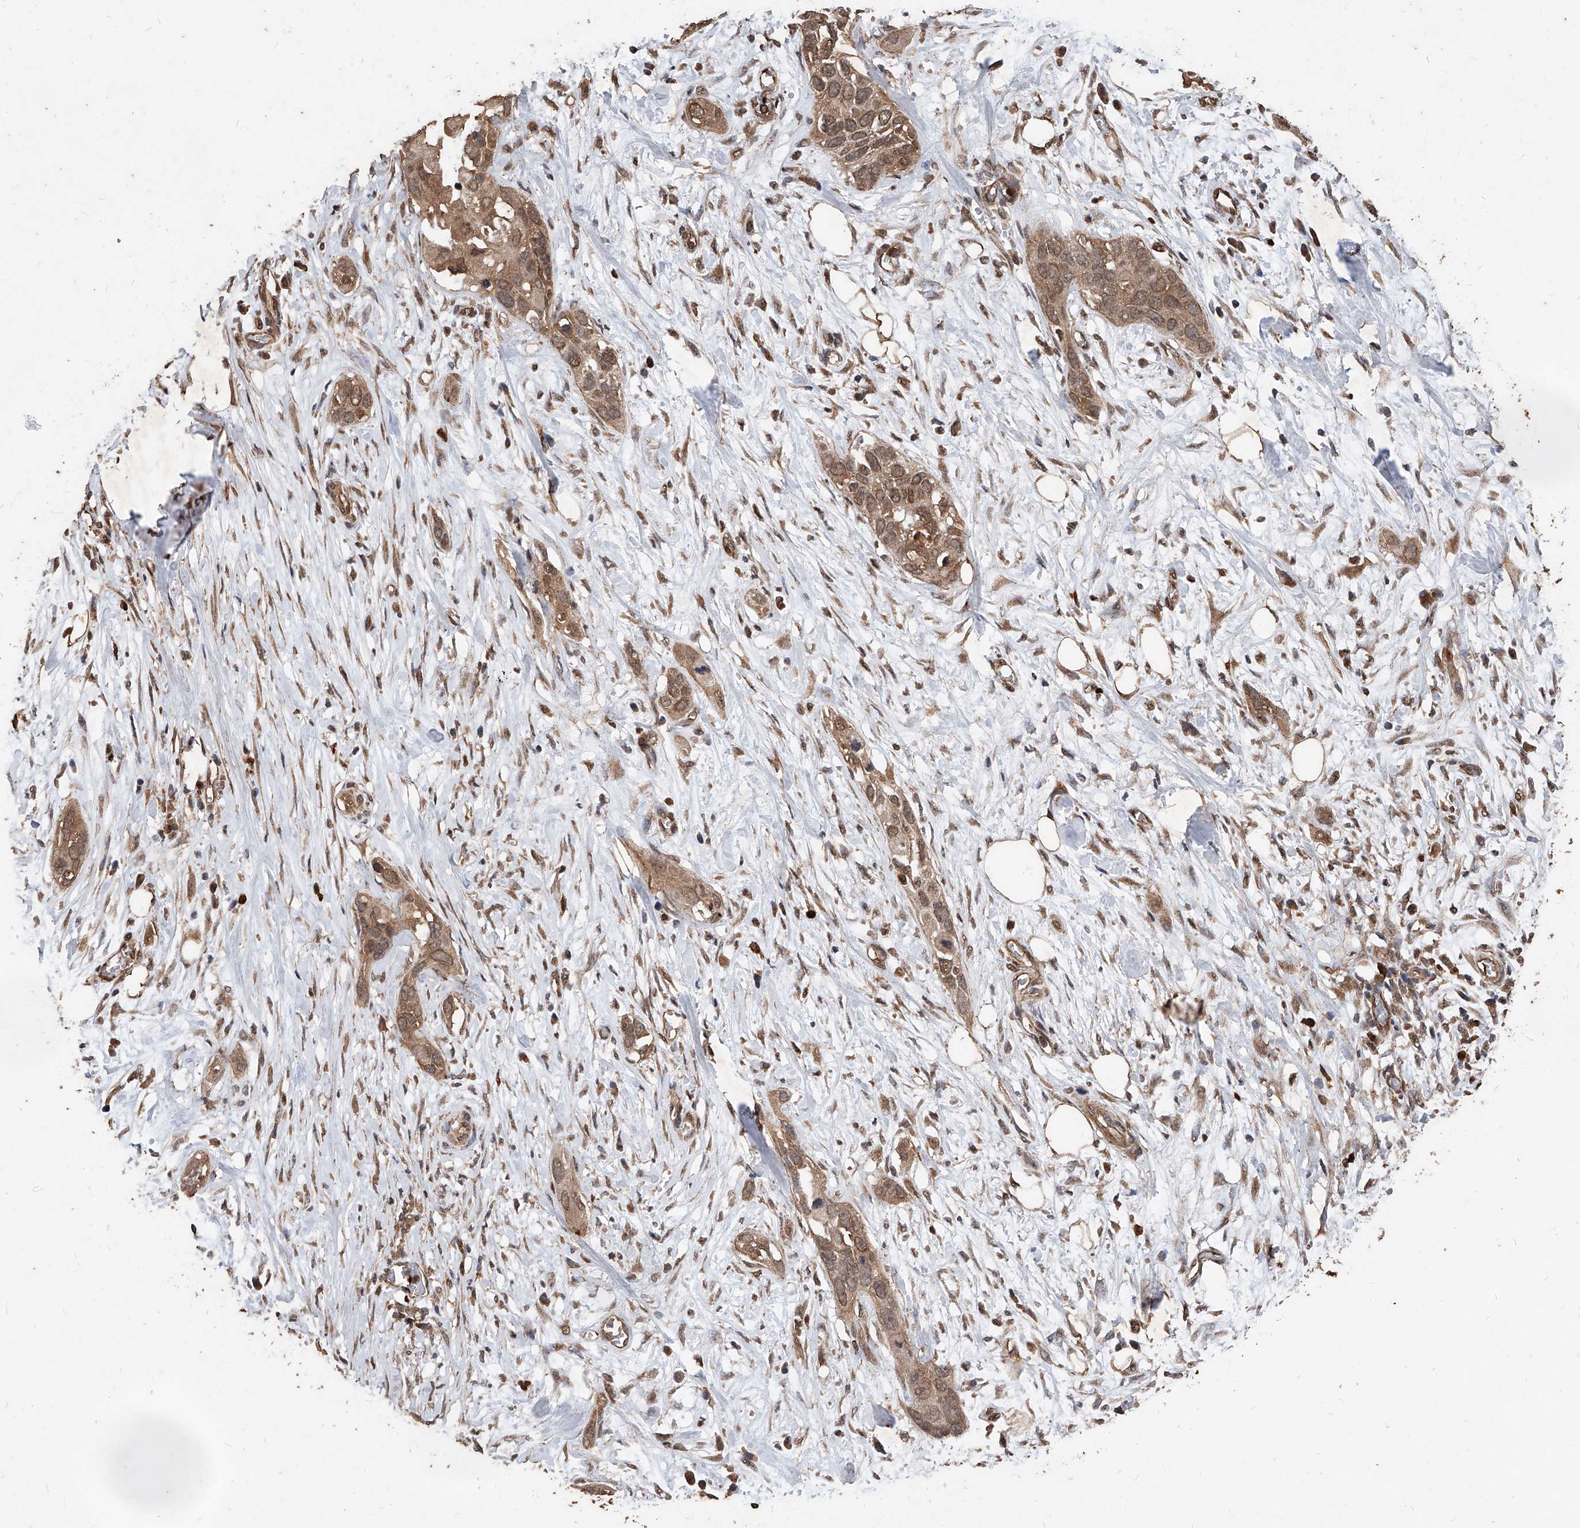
{"staining": {"intensity": "moderate", "quantity": ">75%", "location": "cytoplasmic/membranous,nuclear"}, "tissue": "pancreatic cancer", "cell_type": "Tumor cells", "image_type": "cancer", "snomed": [{"axis": "morphology", "description": "Adenocarcinoma, NOS"}, {"axis": "topography", "description": "Pancreas"}], "caption": "This is a photomicrograph of immunohistochemistry staining of pancreatic adenocarcinoma, which shows moderate expression in the cytoplasmic/membranous and nuclear of tumor cells.", "gene": "UCP2", "patient": {"sex": "female", "age": 60}}